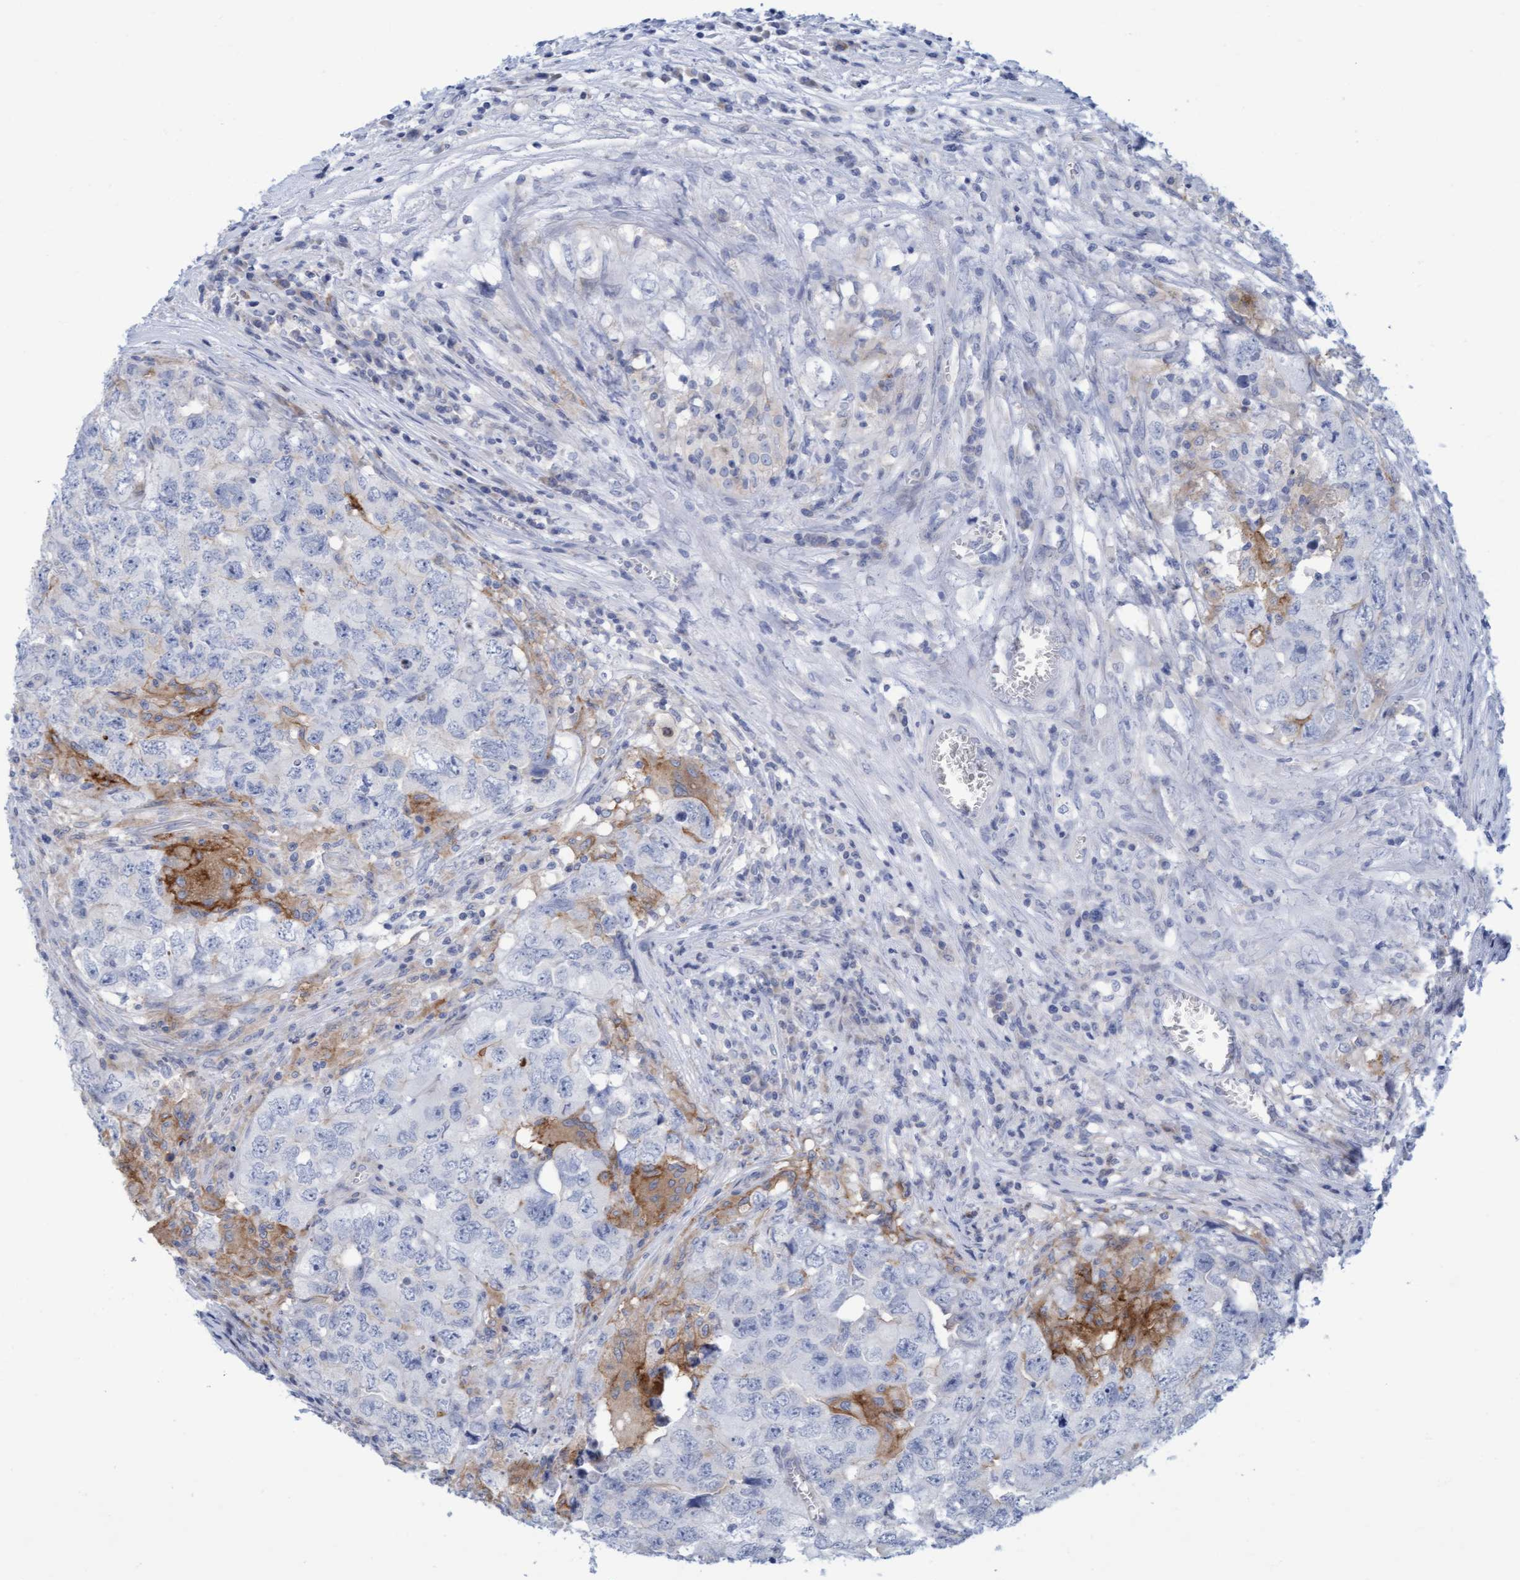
{"staining": {"intensity": "weak", "quantity": "<25%", "location": "cytoplasmic/membranous"}, "tissue": "testis cancer", "cell_type": "Tumor cells", "image_type": "cancer", "snomed": [{"axis": "morphology", "description": "Seminoma, NOS"}, {"axis": "morphology", "description": "Carcinoma, Embryonal, NOS"}, {"axis": "topography", "description": "Testis"}], "caption": "A high-resolution micrograph shows immunohistochemistry (IHC) staining of testis embryonal carcinoma, which reveals no significant expression in tumor cells. (Brightfield microscopy of DAB immunohistochemistry (IHC) at high magnification).", "gene": "SLC28A3", "patient": {"sex": "male", "age": 43}}